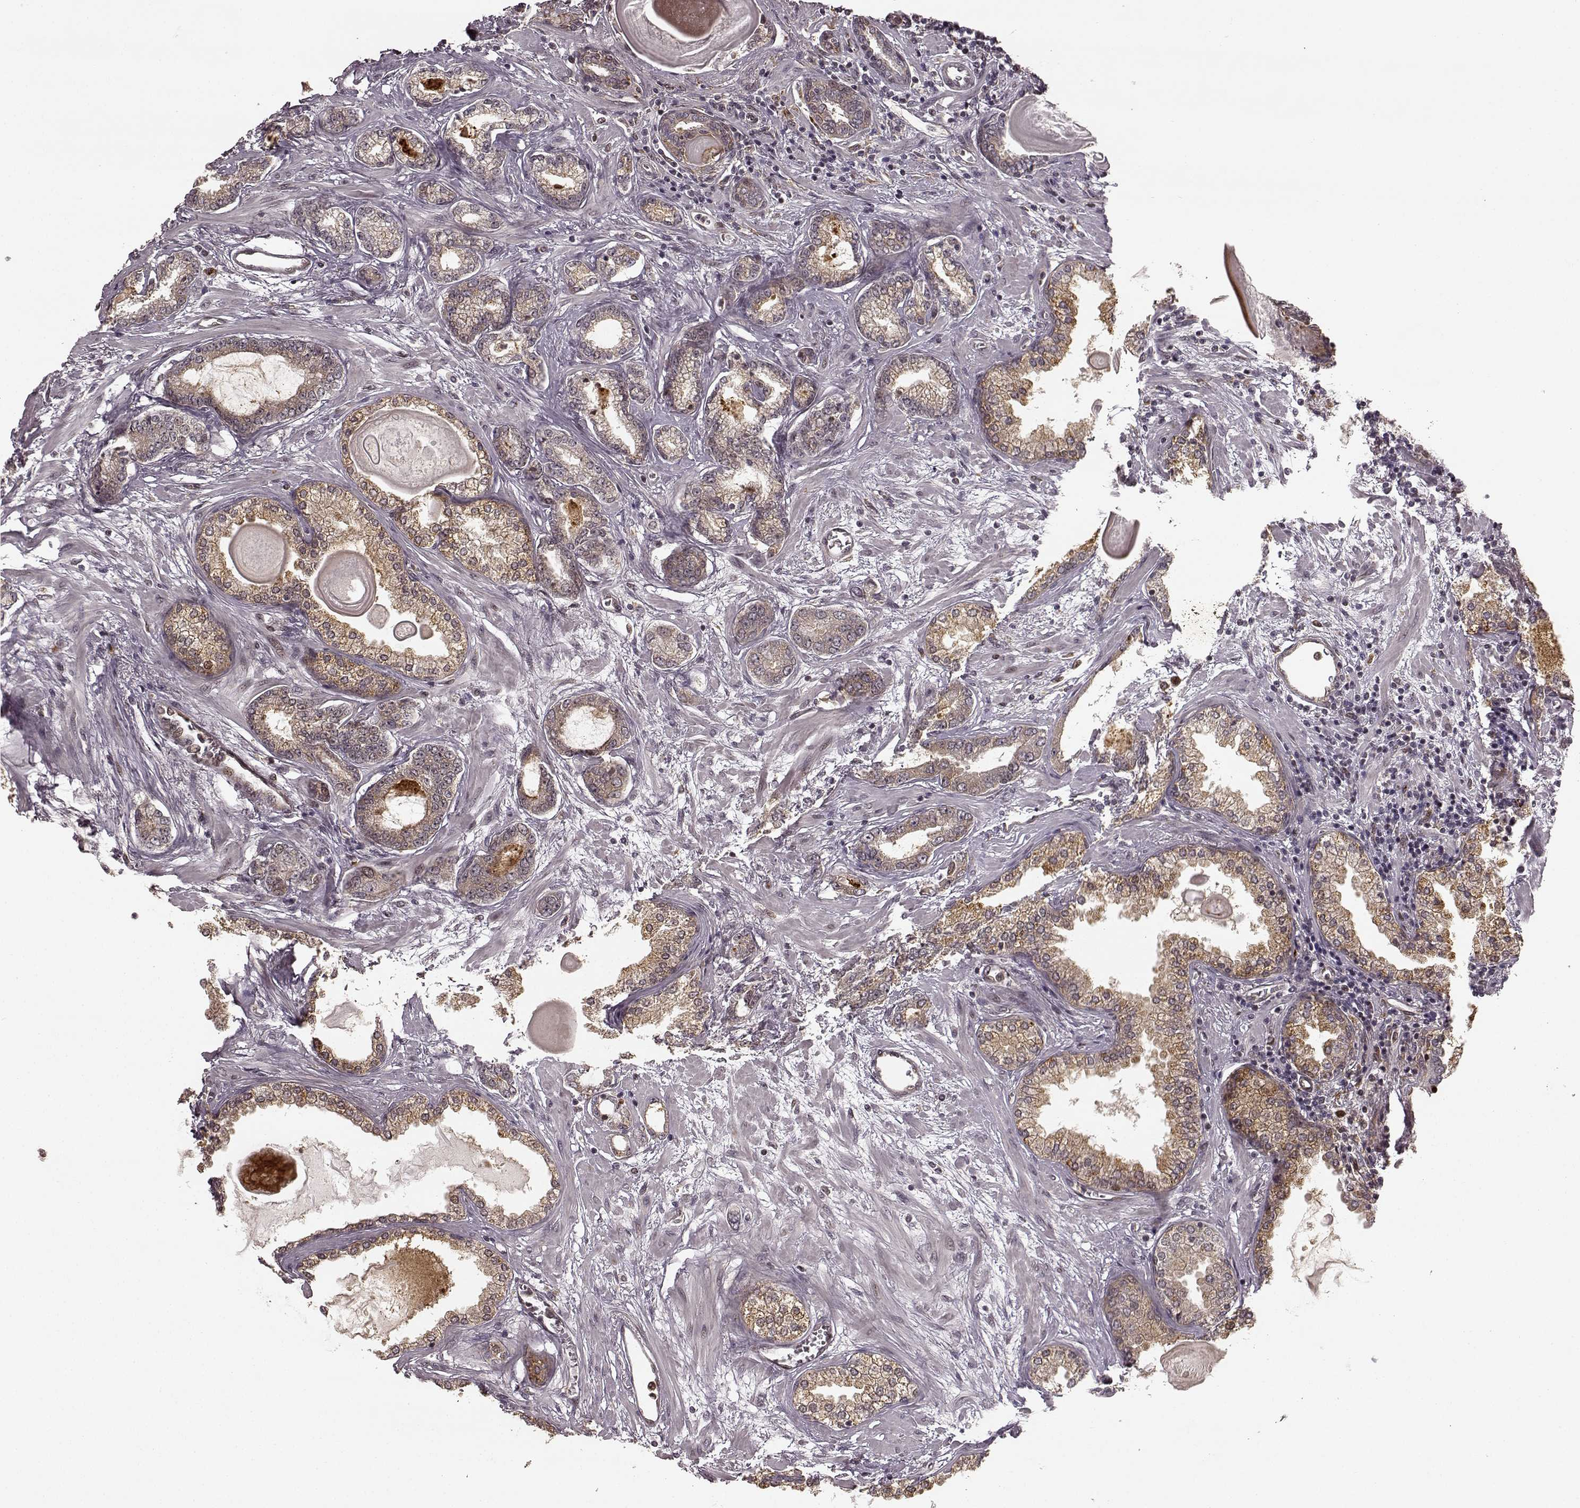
{"staining": {"intensity": "weak", "quantity": ">75%", "location": "cytoplasmic/membranous"}, "tissue": "prostate cancer", "cell_type": "Tumor cells", "image_type": "cancer", "snomed": [{"axis": "morphology", "description": "Normal tissue, NOS"}, {"axis": "morphology", "description": "Adenocarcinoma, High grade"}, {"axis": "topography", "description": "Prostate"}], "caption": "Immunohistochemical staining of prostate cancer demonstrates weak cytoplasmic/membranous protein staining in approximately >75% of tumor cells.", "gene": "SLC12A9", "patient": {"sex": "male", "age": 83}}